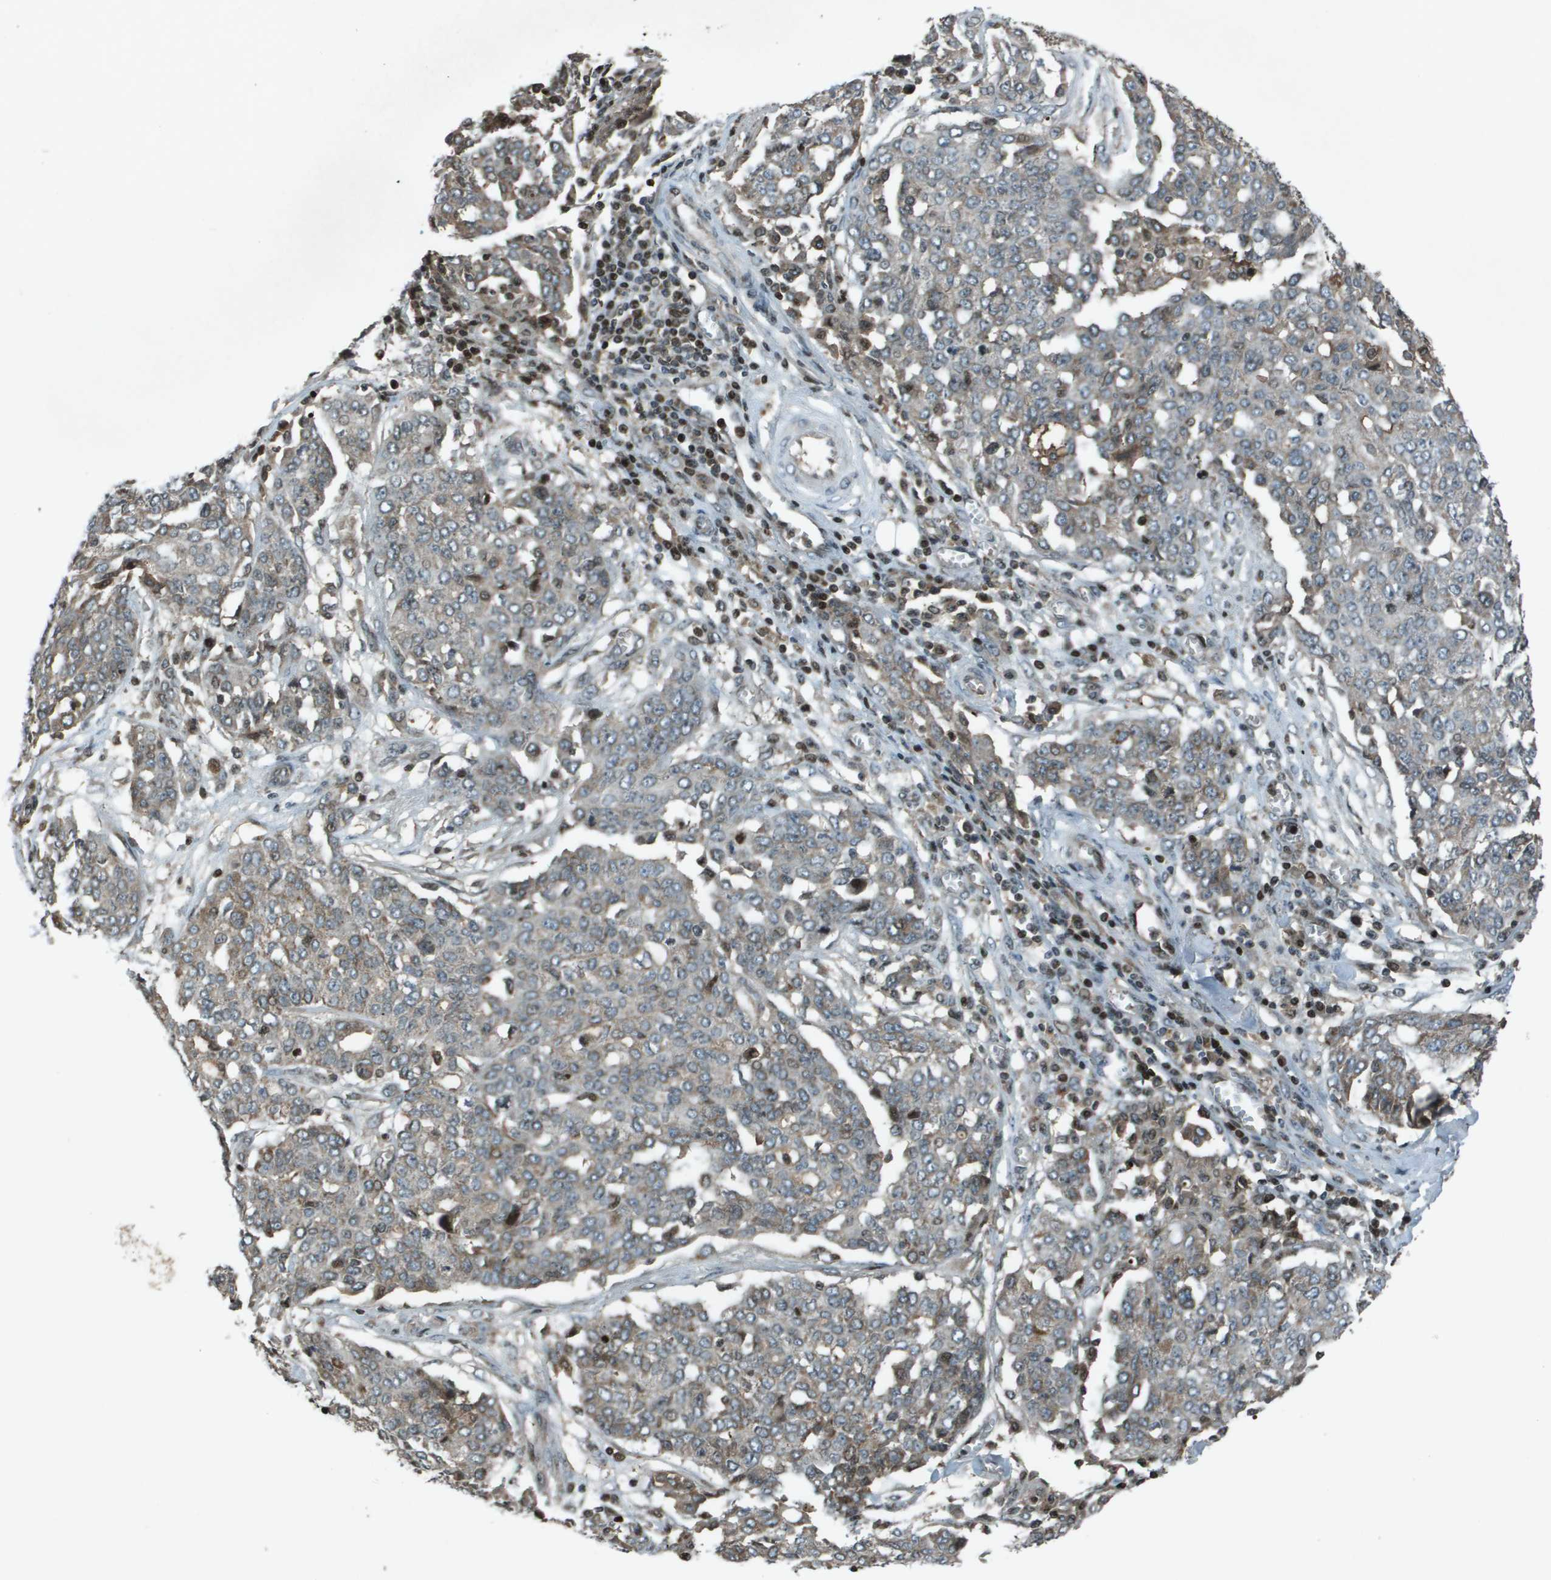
{"staining": {"intensity": "weak", "quantity": "<25%", "location": "cytoplasmic/membranous"}, "tissue": "ovarian cancer", "cell_type": "Tumor cells", "image_type": "cancer", "snomed": [{"axis": "morphology", "description": "Cystadenocarcinoma, serous, NOS"}, {"axis": "topography", "description": "Soft tissue"}, {"axis": "topography", "description": "Ovary"}], "caption": "Immunohistochemistry (IHC) of human ovarian serous cystadenocarcinoma displays no positivity in tumor cells.", "gene": "CXCL12", "patient": {"sex": "female", "age": 57}}